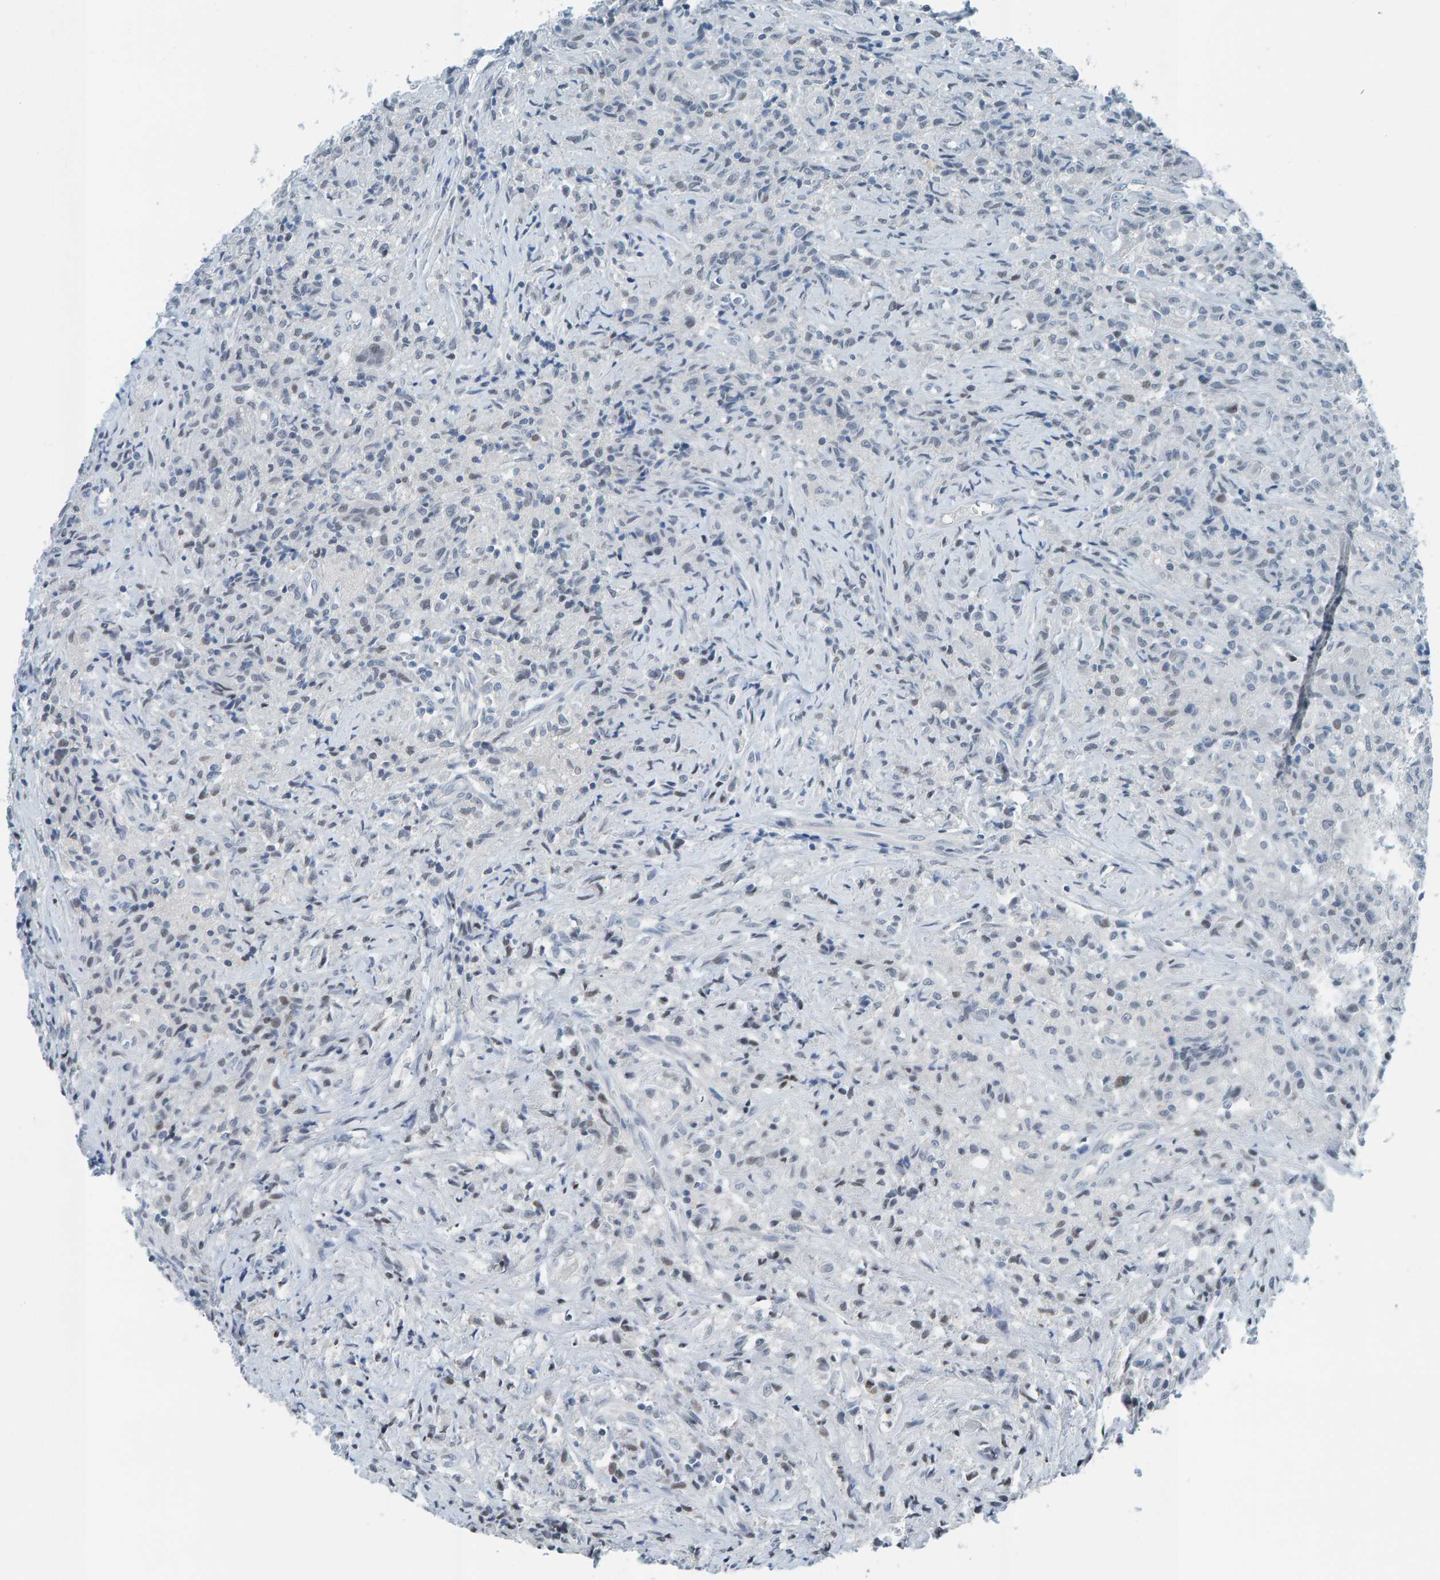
{"staining": {"intensity": "negative", "quantity": "none", "location": "none"}, "tissue": "testis cancer", "cell_type": "Tumor cells", "image_type": "cancer", "snomed": [{"axis": "morphology", "description": "Carcinoma, Embryonal, NOS"}, {"axis": "topography", "description": "Testis"}], "caption": "Immunohistochemistry (IHC) photomicrograph of neoplastic tissue: testis embryonal carcinoma stained with DAB reveals no significant protein staining in tumor cells. (Immunohistochemistry, brightfield microscopy, high magnification).", "gene": "CNP", "patient": {"sex": "male", "age": 2}}